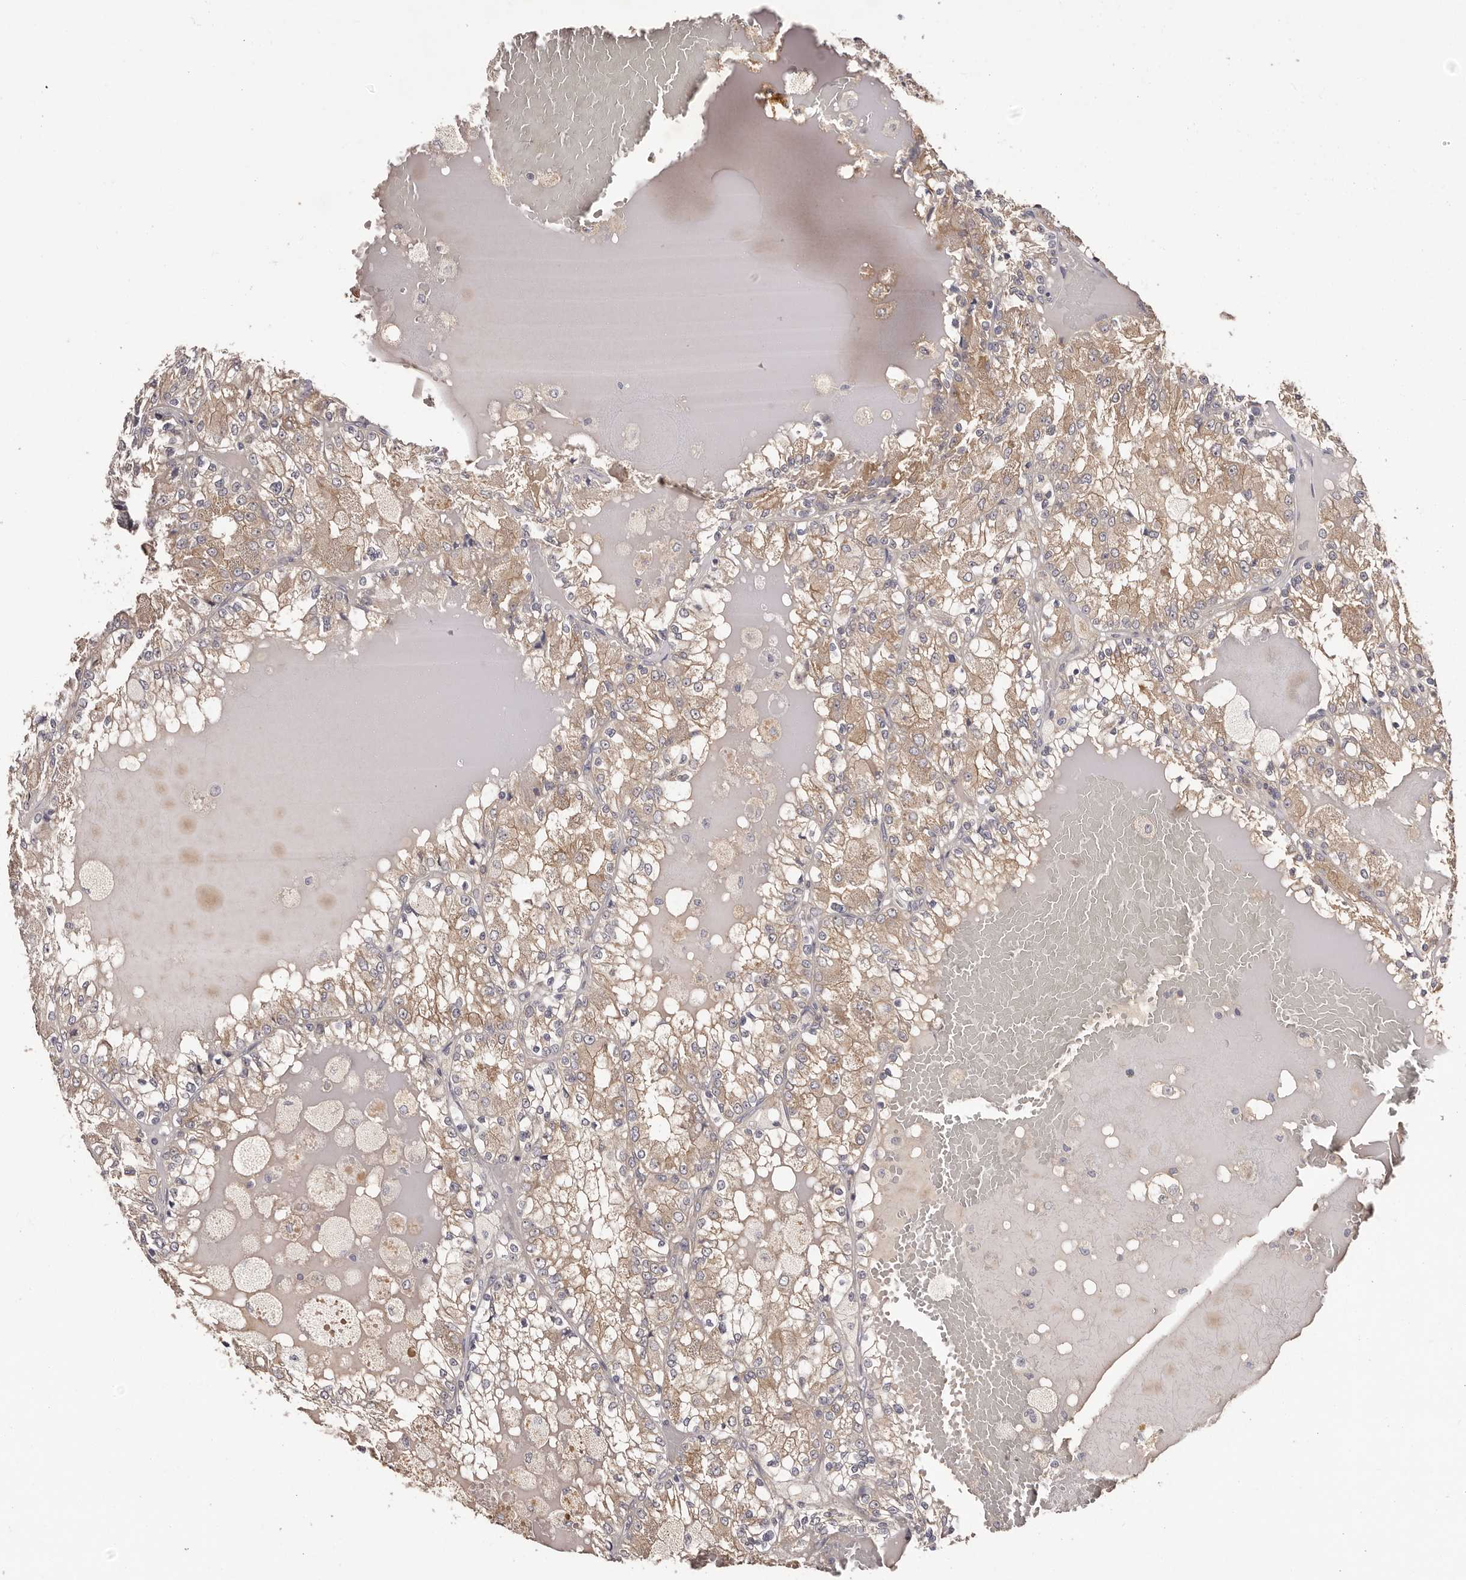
{"staining": {"intensity": "moderate", "quantity": ">75%", "location": "cytoplasmic/membranous"}, "tissue": "renal cancer", "cell_type": "Tumor cells", "image_type": "cancer", "snomed": [{"axis": "morphology", "description": "Adenocarcinoma, NOS"}, {"axis": "topography", "description": "Kidney"}], "caption": "Brown immunohistochemical staining in renal cancer reveals moderate cytoplasmic/membranous positivity in about >75% of tumor cells.", "gene": "LTV1", "patient": {"sex": "female", "age": 56}}